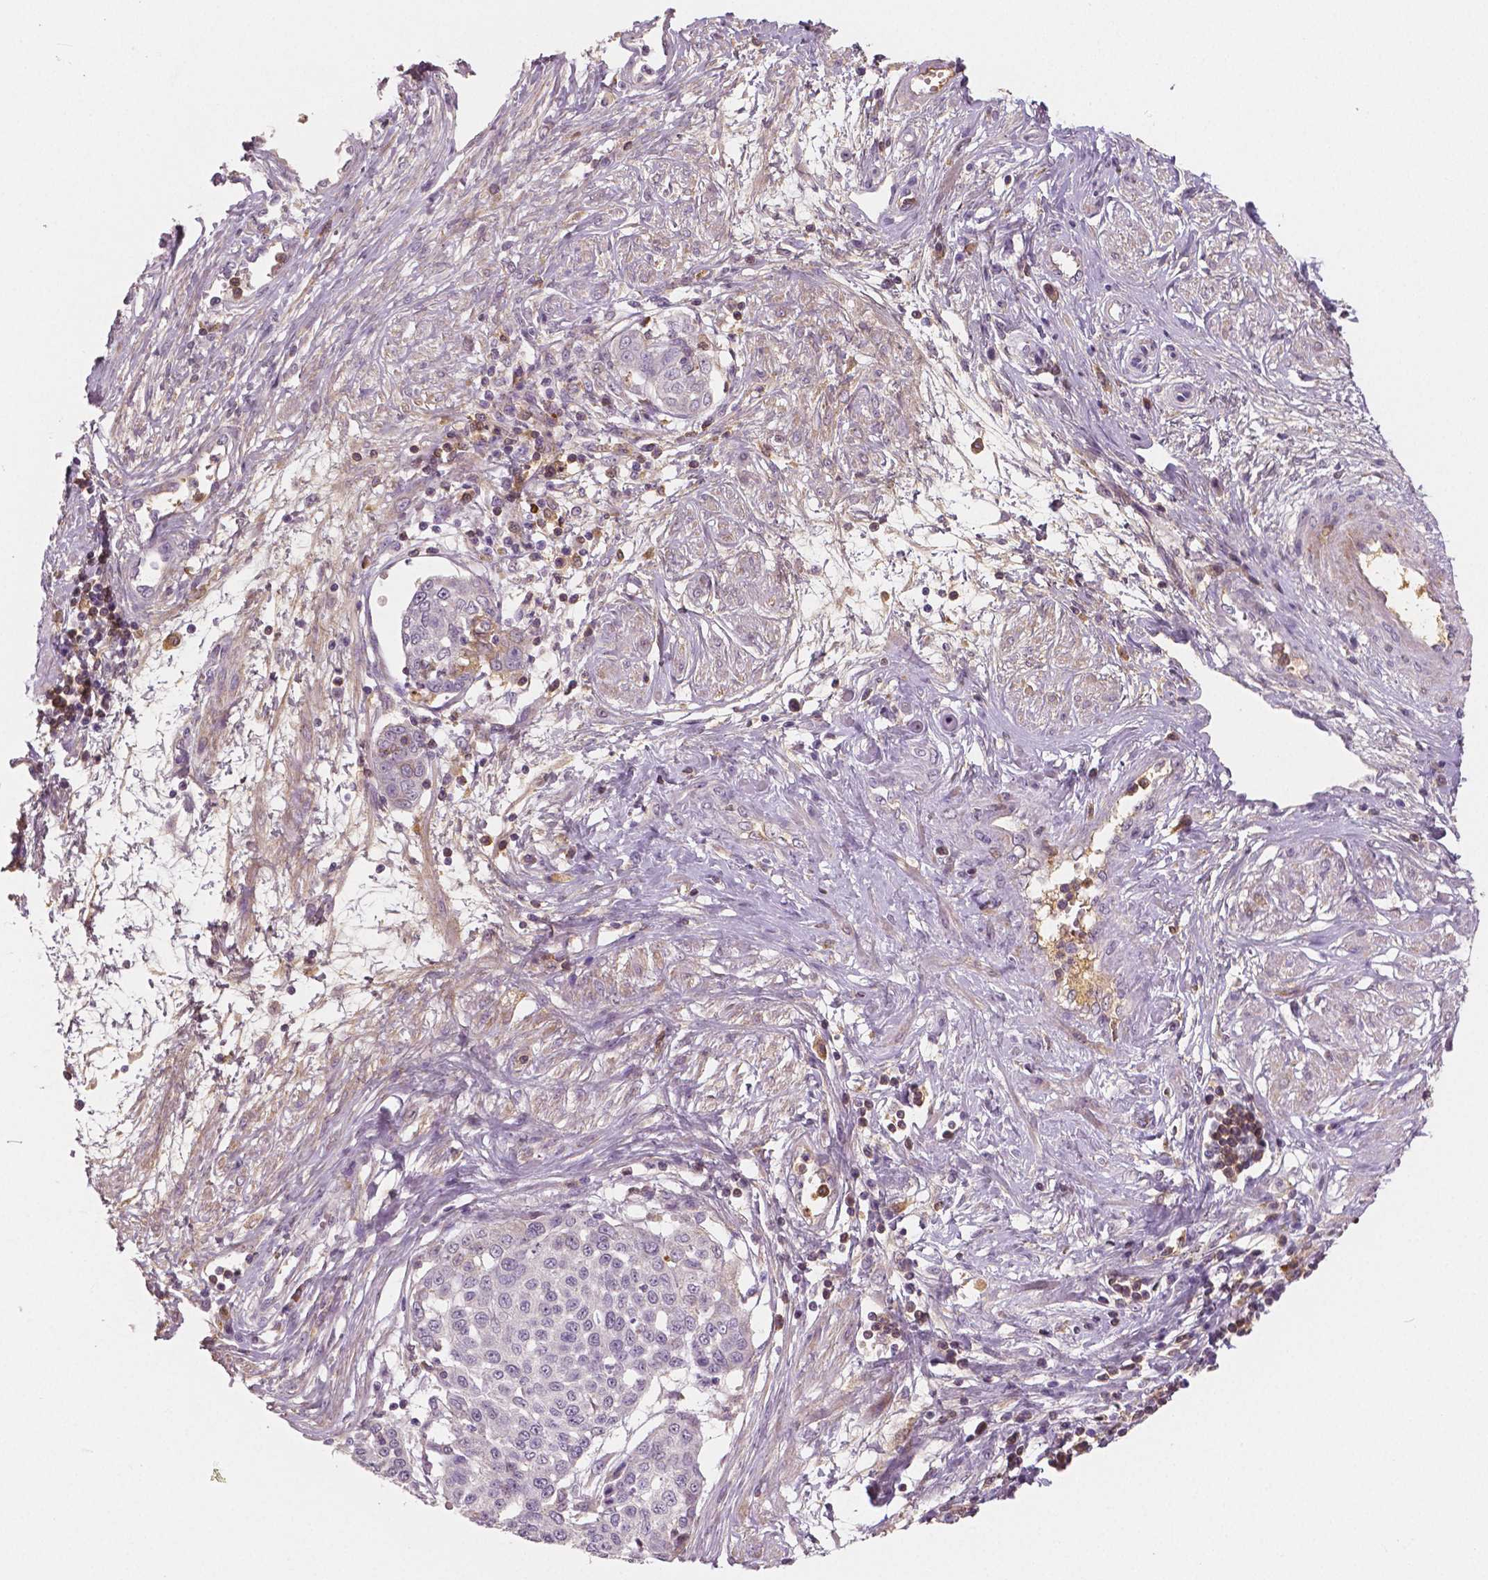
{"staining": {"intensity": "negative", "quantity": "none", "location": "none"}, "tissue": "cervical cancer", "cell_type": "Tumor cells", "image_type": "cancer", "snomed": [{"axis": "morphology", "description": "Squamous cell carcinoma, NOS"}, {"axis": "topography", "description": "Cervix"}], "caption": "The image reveals no staining of tumor cells in cervical squamous cell carcinoma.", "gene": "APOA4", "patient": {"sex": "female", "age": 34}}